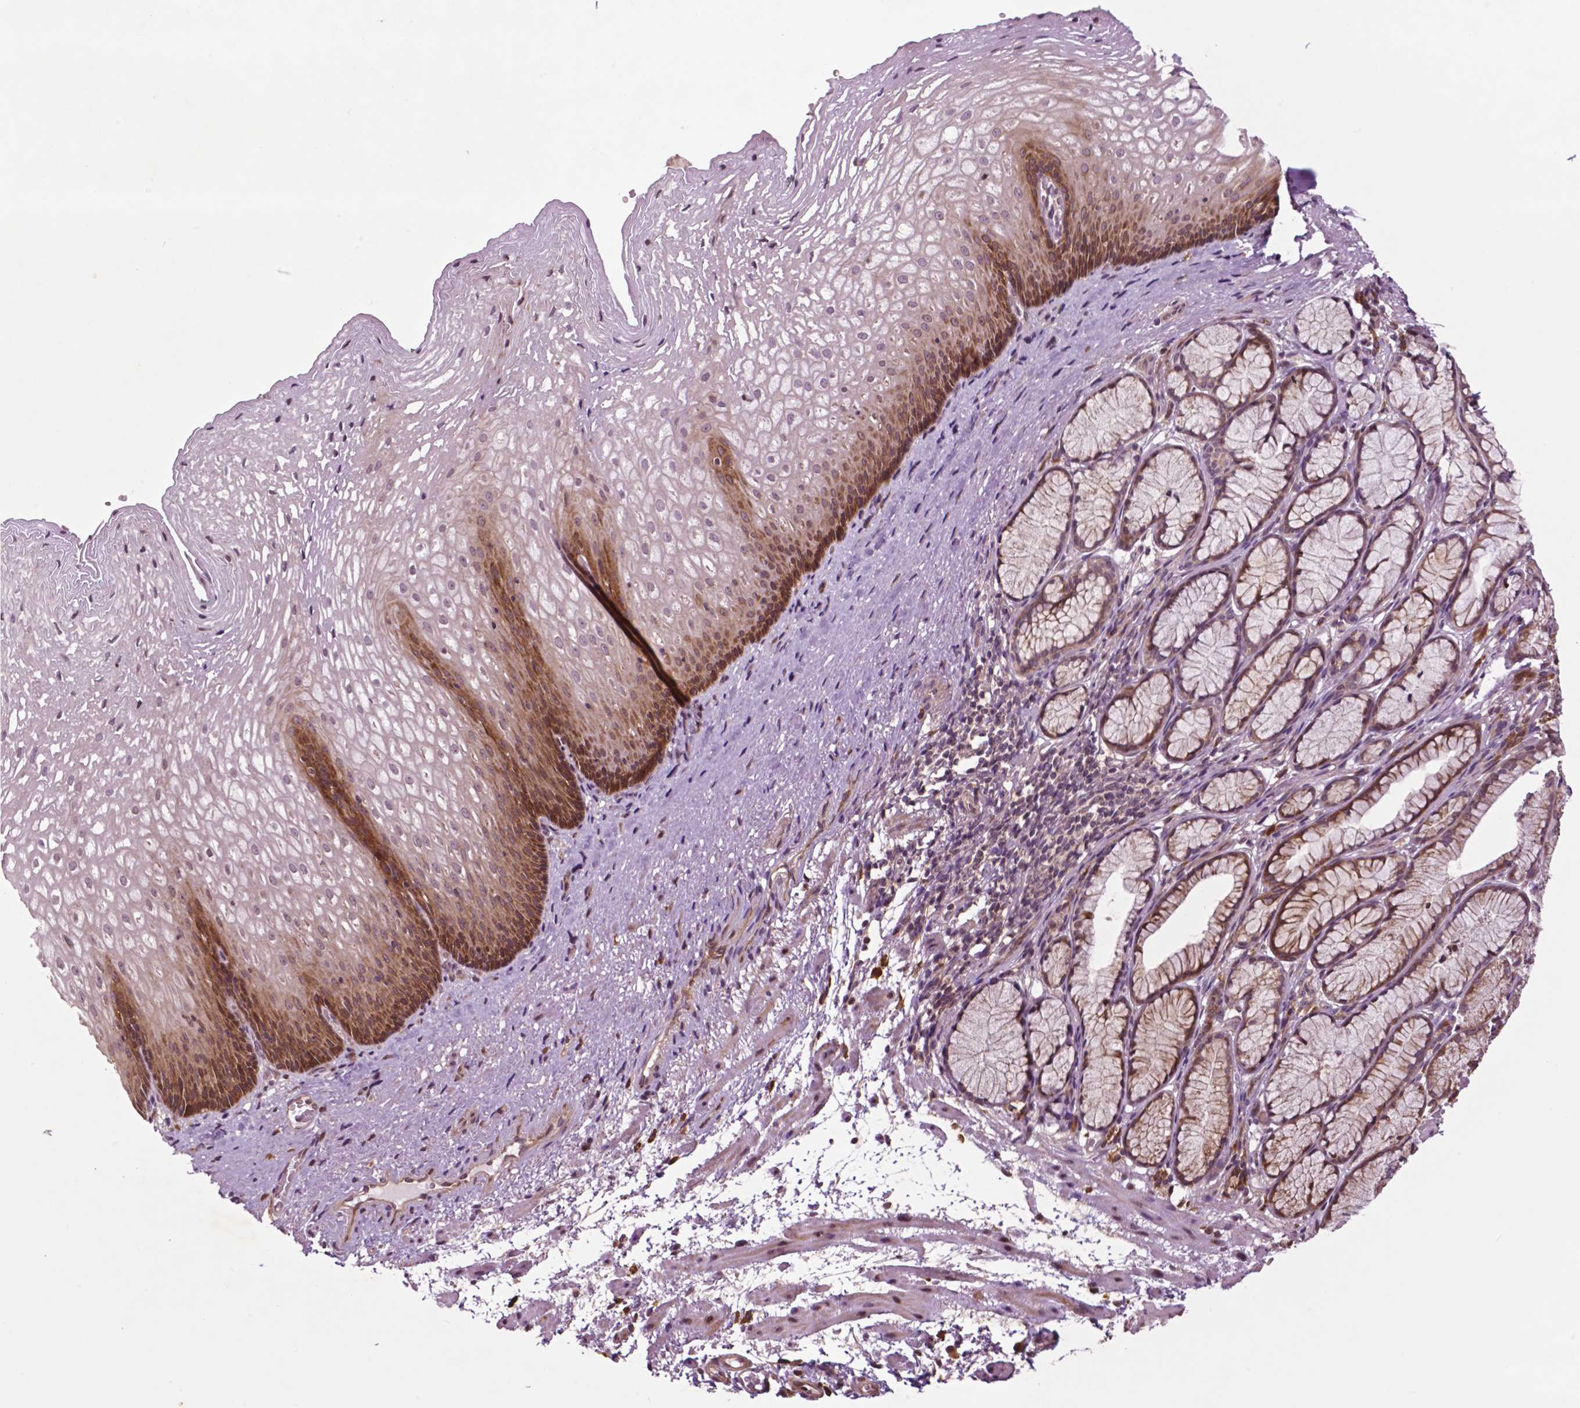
{"staining": {"intensity": "moderate", "quantity": "25%-75%", "location": "cytoplasmic/membranous"}, "tissue": "esophagus", "cell_type": "Squamous epithelial cells", "image_type": "normal", "snomed": [{"axis": "morphology", "description": "Normal tissue, NOS"}, {"axis": "topography", "description": "Esophagus"}], "caption": "Protein expression analysis of benign human esophagus reveals moderate cytoplasmic/membranous positivity in approximately 25%-75% of squamous epithelial cells. Using DAB (3,3'-diaminobenzidine) (brown) and hematoxylin (blue) stains, captured at high magnification using brightfield microscopy.", "gene": "TMX2", "patient": {"sex": "male", "age": 76}}